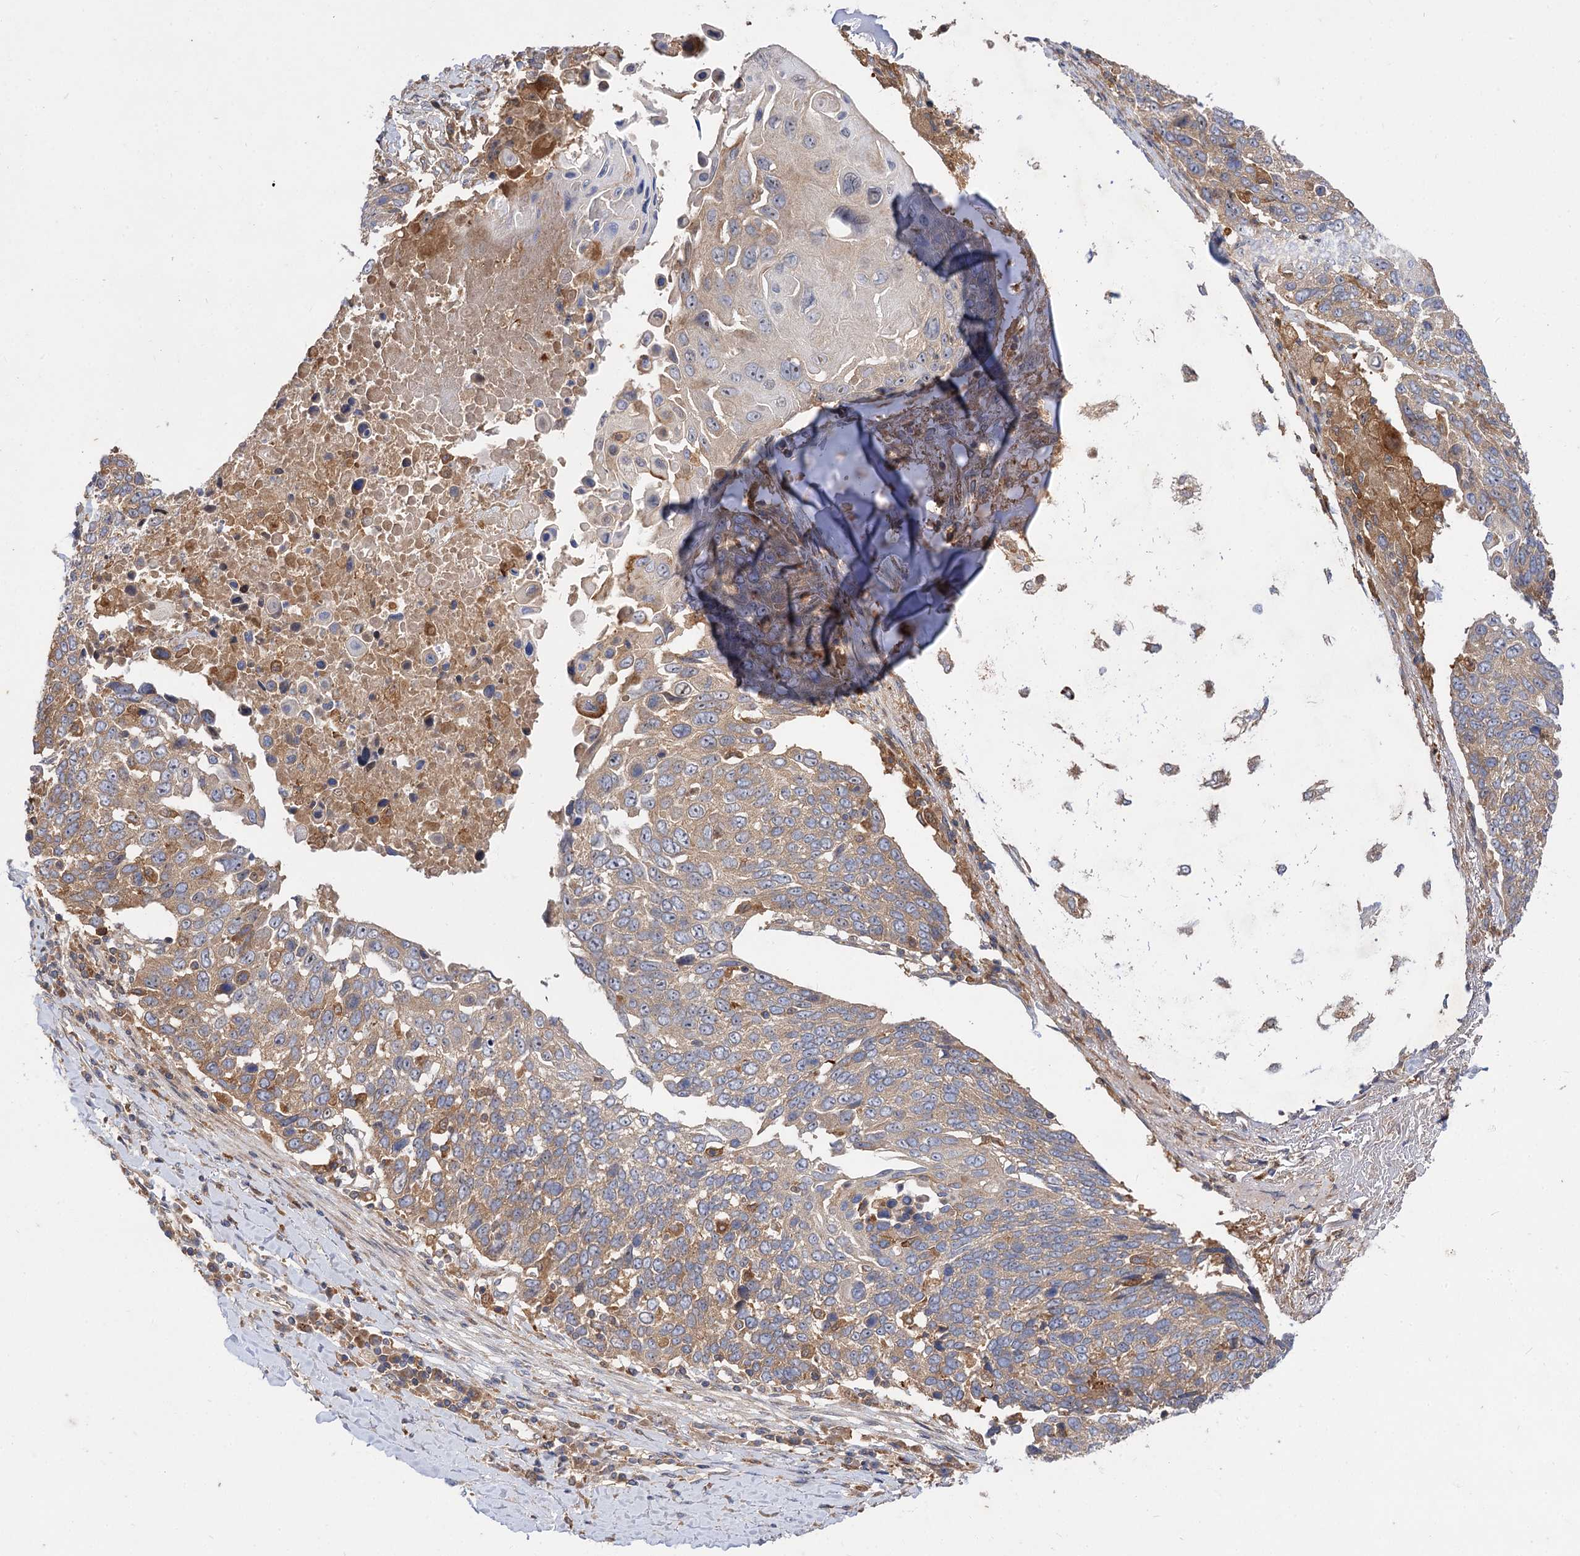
{"staining": {"intensity": "moderate", "quantity": "25%-75%", "location": "cytoplasmic/membranous"}, "tissue": "lung cancer", "cell_type": "Tumor cells", "image_type": "cancer", "snomed": [{"axis": "morphology", "description": "Squamous cell carcinoma, NOS"}, {"axis": "topography", "description": "Lung"}], "caption": "Immunohistochemical staining of lung cancer reveals medium levels of moderate cytoplasmic/membranous protein staining in about 25%-75% of tumor cells.", "gene": "PATL1", "patient": {"sex": "male", "age": 66}}